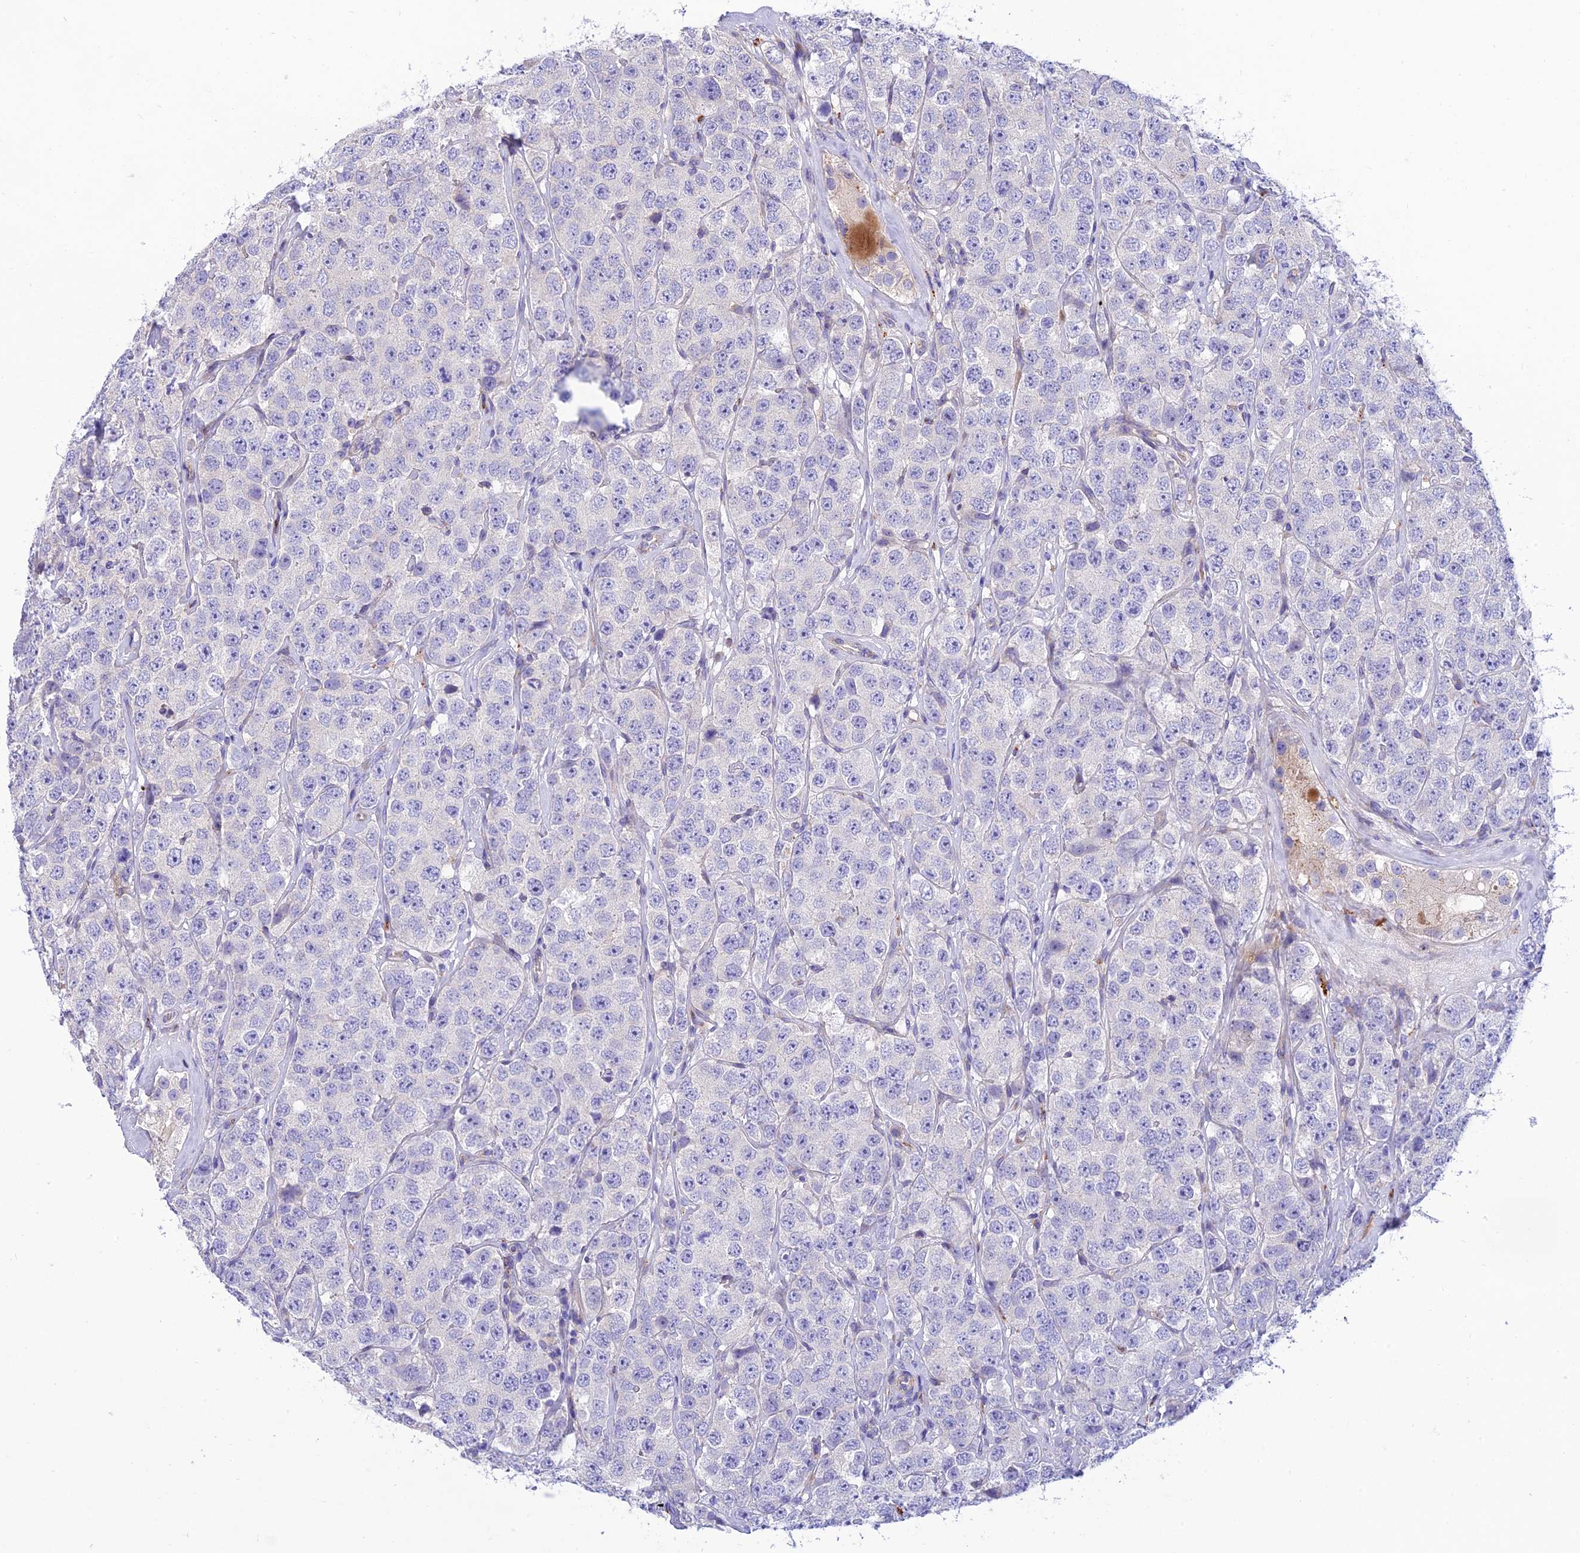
{"staining": {"intensity": "negative", "quantity": "none", "location": "none"}, "tissue": "testis cancer", "cell_type": "Tumor cells", "image_type": "cancer", "snomed": [{"axis": "morphology", "description": "Seminoma, NOS"}, {"axis": "topography", "description": "Testis"}], "caption": "The image shows no staining of tumor cells in testis seminoma. The staining was performed using DAB (3,3'-diaminobenzidine) to visualize the protein expression in brown, while the nuclei were stained in blue with hematoxylin (Magnification: 20x).", "gene": "CCDC157", "patient": {"sex": "male", "age": 28}}